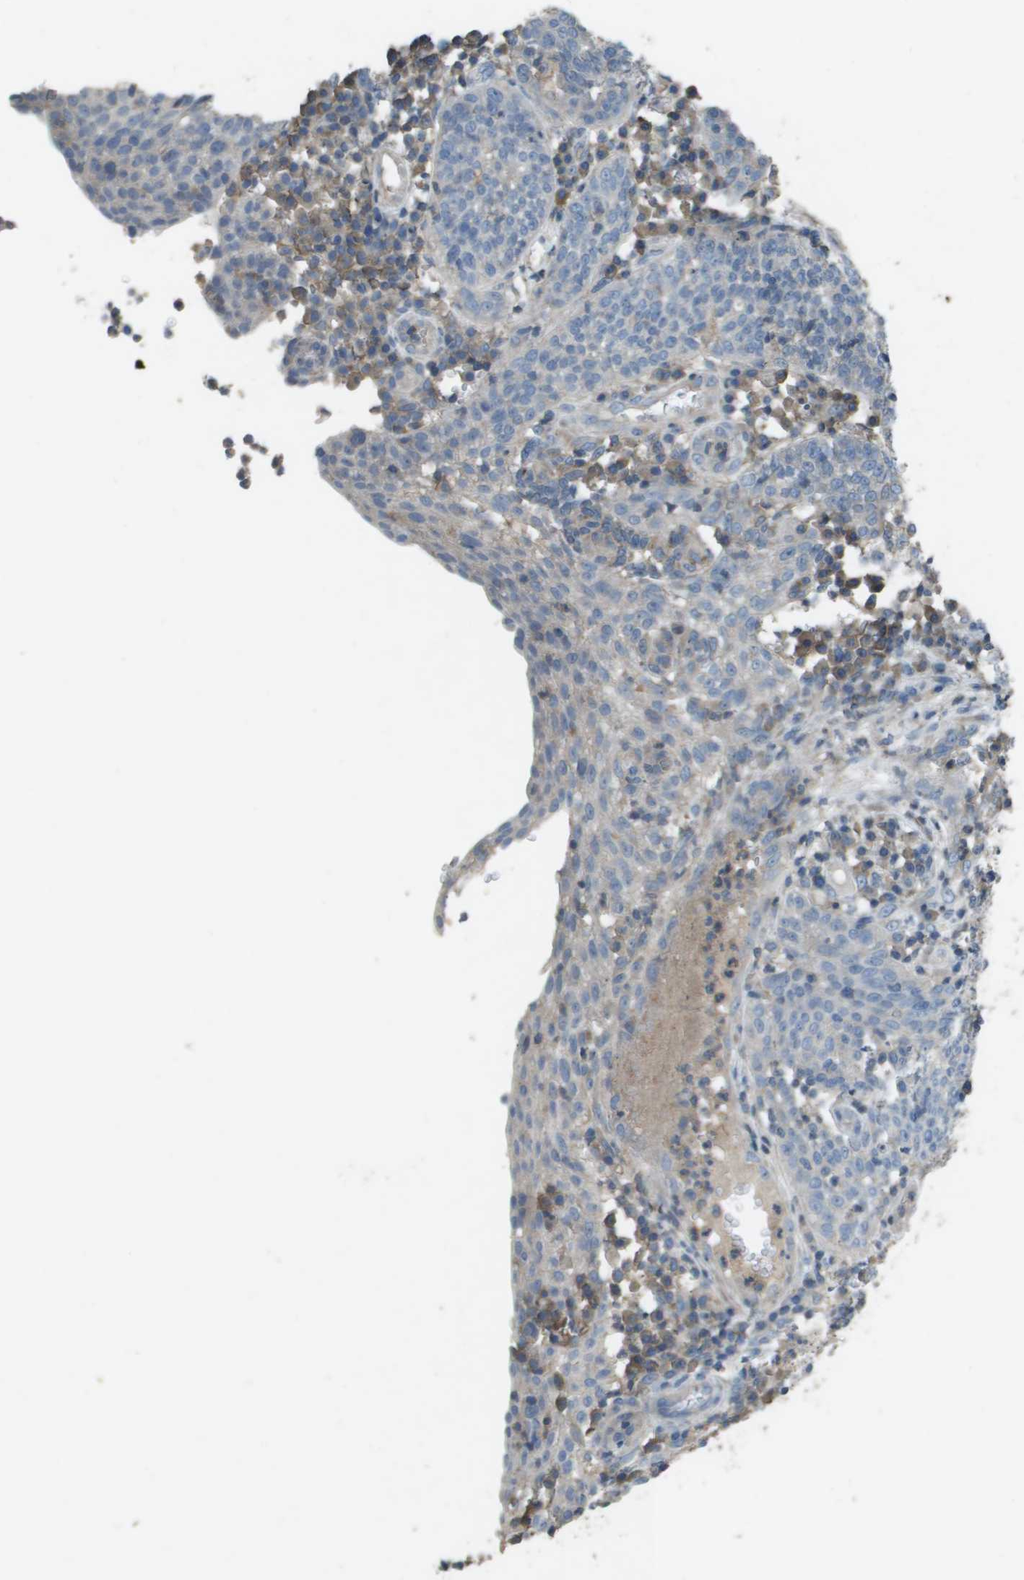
{"staining": {"intensity": "negative", "quantity": "none", "location": "none"}, "tissue": "cervical cancer", "cell_type": "Tumor cells", "image_type": "cancer", "snomed": [{"axis": "morphology", "description": "Squamous cell carcinoma, NOS"}, {"axis": "topography", "description": "Cervix"}], "caption": "An IHC image of cervical cancer (squamous cell carcinoma) is shown. There is no staining in tumor cells of cervical cancer (squamous cell carcinoma).", "gene": "CLCA4", "patient": {"sex": "female", "age": 34}}